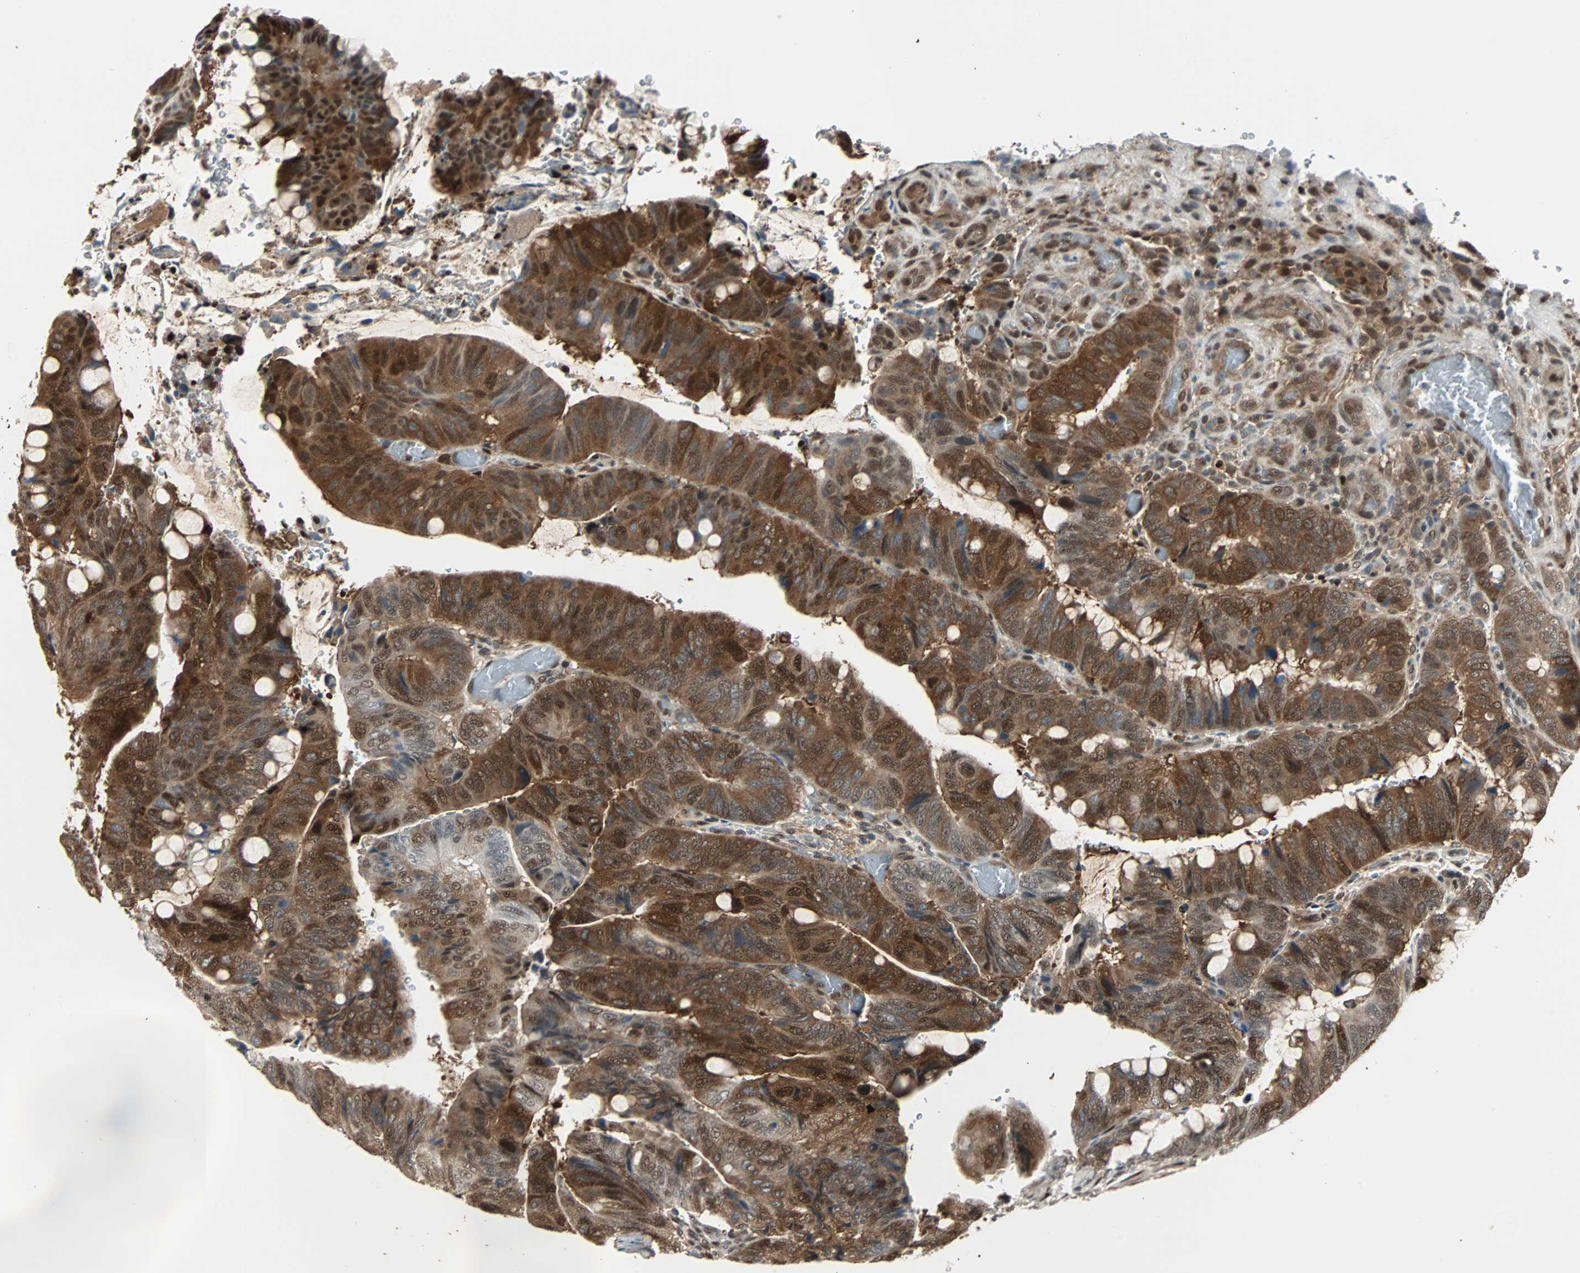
{"staining": {"intensity": "strong", "quantity": ">75%", "location": "cytoplasmic/membranous,nuclear"}, "tissue": "colorectal cancer", "cell_type": "Tumor cells", "image_type": "cancer", "snomed": [{"axis": "morphology", "description": "Normal tissue, NOS"}, {"axis": "morphology", "description": "Adenocarcinoma, NOS"}, {"axis": "topography", "description": "Rectum"}, {"axis": "topography", "description": "Peripheral nerve tissue"}], "caption": "Immunohistochemistry (DAB (3,3'-diaminobenzidine)) staining of colorectal cancer exhibits strong cytoplasmic/membranous and nuclear protein staining in about >75% of tumor cells.", "gene": "ACLY", "patient": {"sex": "male", "age": 92}}